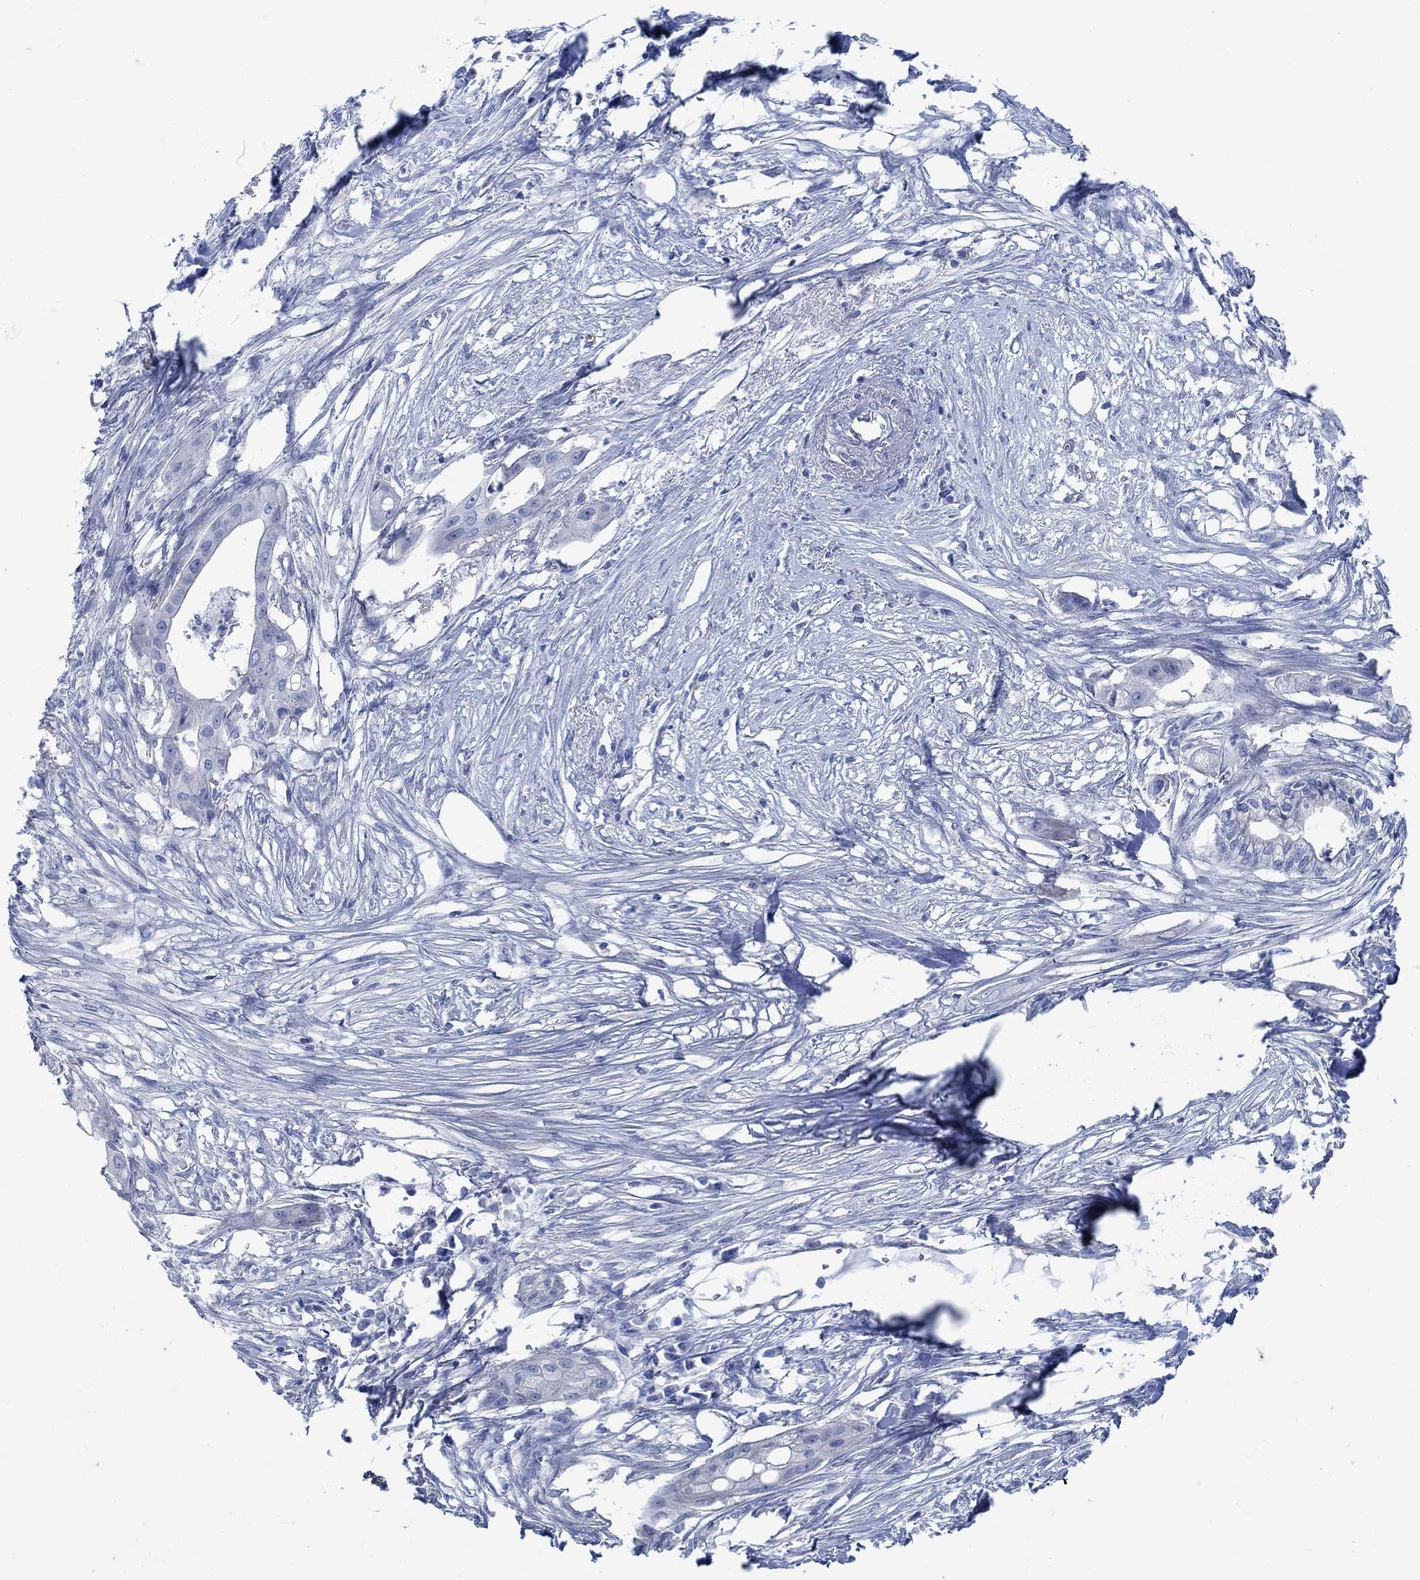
{"staining": {"intensity": "negative", "quantity": "none", "location": "none"}, "tissue": "pancreatic cancer", "cell_type": "Tumor cells", "image_type": "cancer", "snomed": [{"axis": "morphology", "description": "Normal tissue, NOS"}, {"axis": "morphology", "description": "Adenocarcinoma, NOS"}, {"axis": "topography", "description": "Pancreas"}], "caption": "Immunohistochemical staining of human pancreatic cancer (adenocarcinoma) demonstrates no significant expression in tumor cells. (DAB IHC, high magnification).", "gene": "TMEM198", "patient": {"sex": "female", "age": 58}}